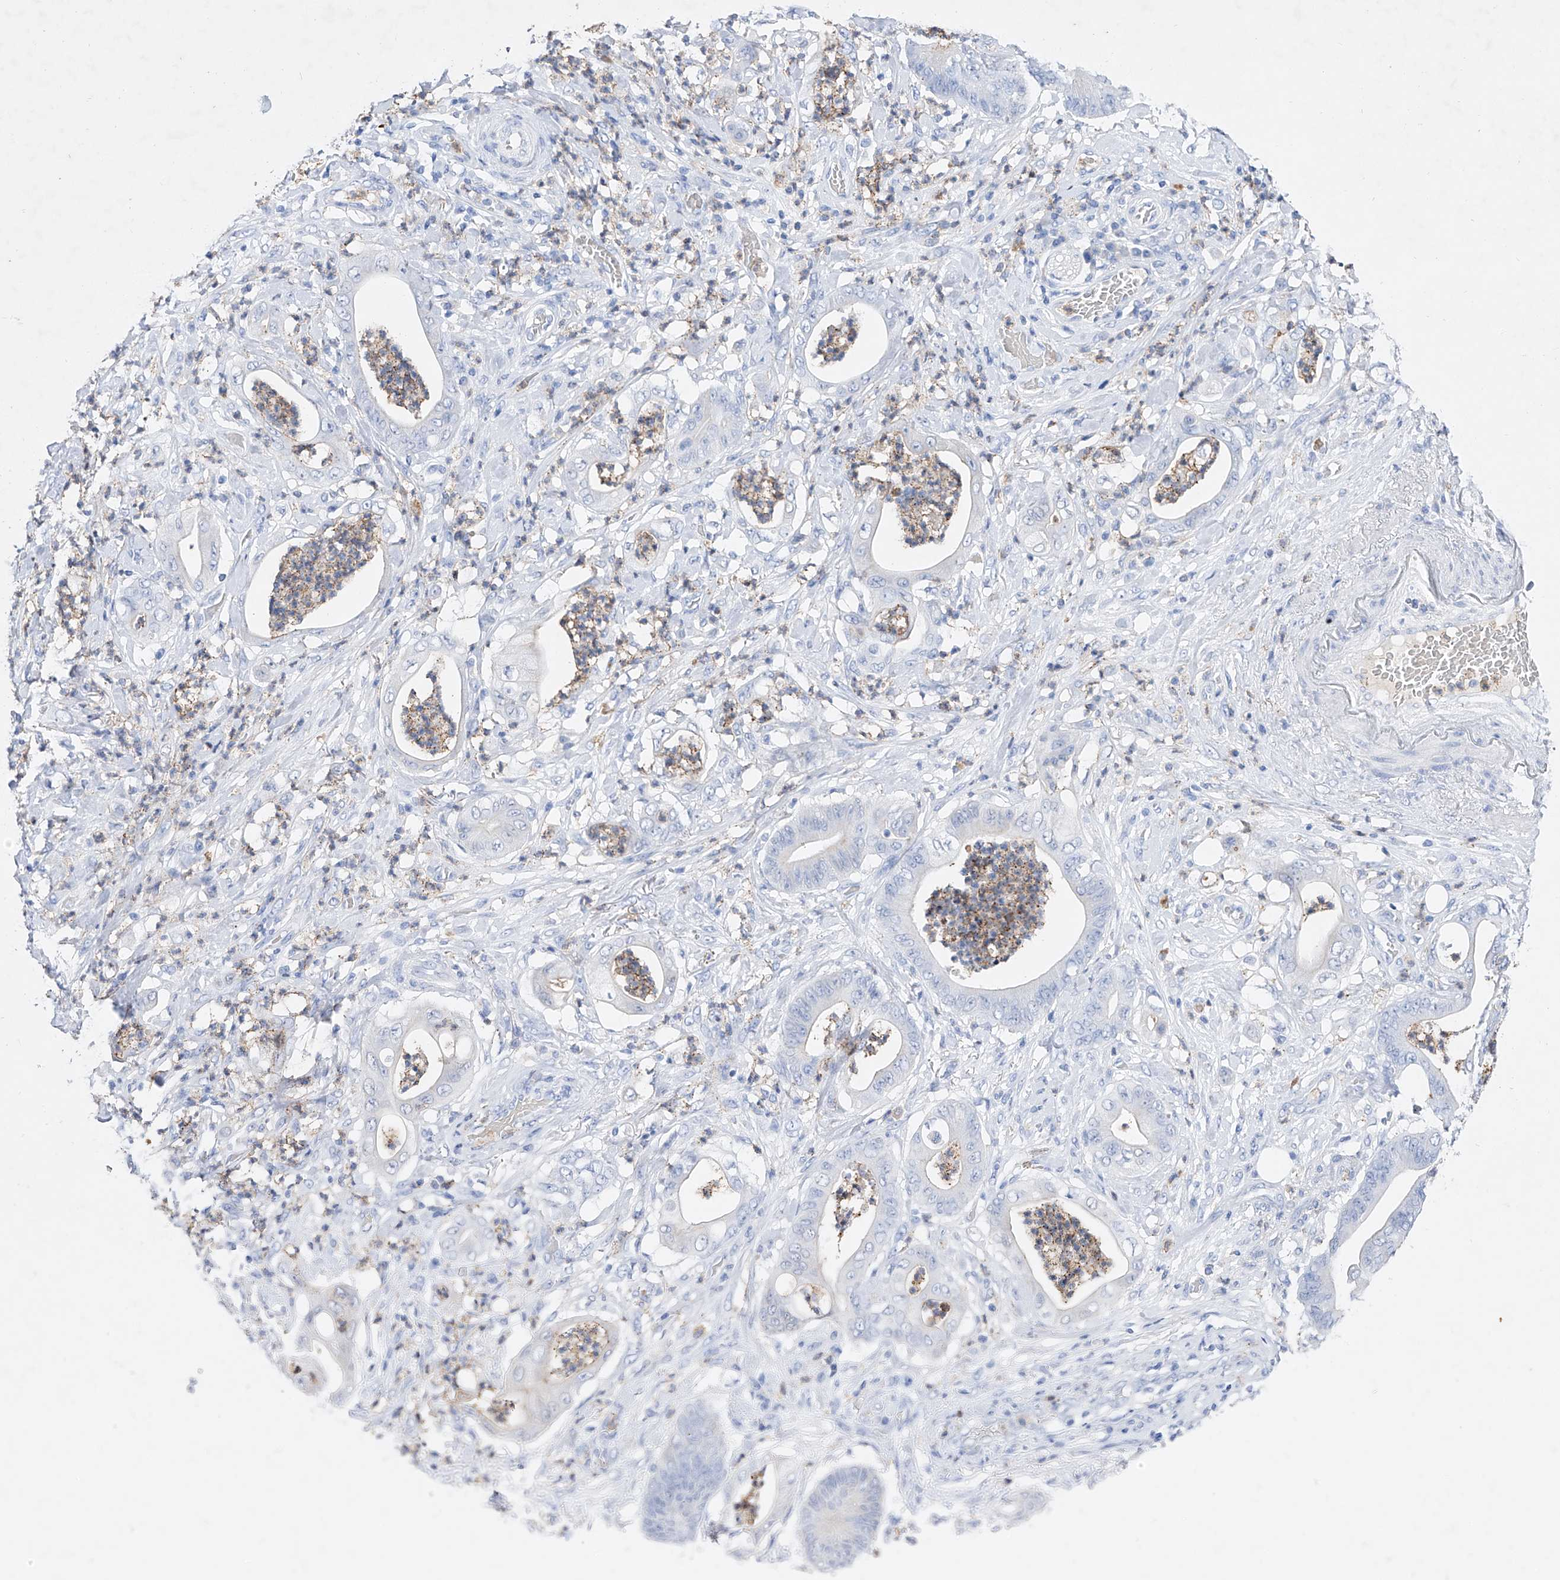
{"staining": {"intensity": "negative", "quantity": "none", "location": "none"}, "tissue": "stomach cancer", "cell_type": "Tumor cells", "image_type": "cancer", "snomed": [{"axis": "morphology", "description": "Adenocarcinoma, NOS"}, {"axis": "topography", "description": "Stomach"}], "caption": "This is an IHC image of human stomach cancer (adenocarcinoma). There is no positivity in tumor cells.", "gene": "TM7SF2", "patient": {"sex": "female", "age": 73}}